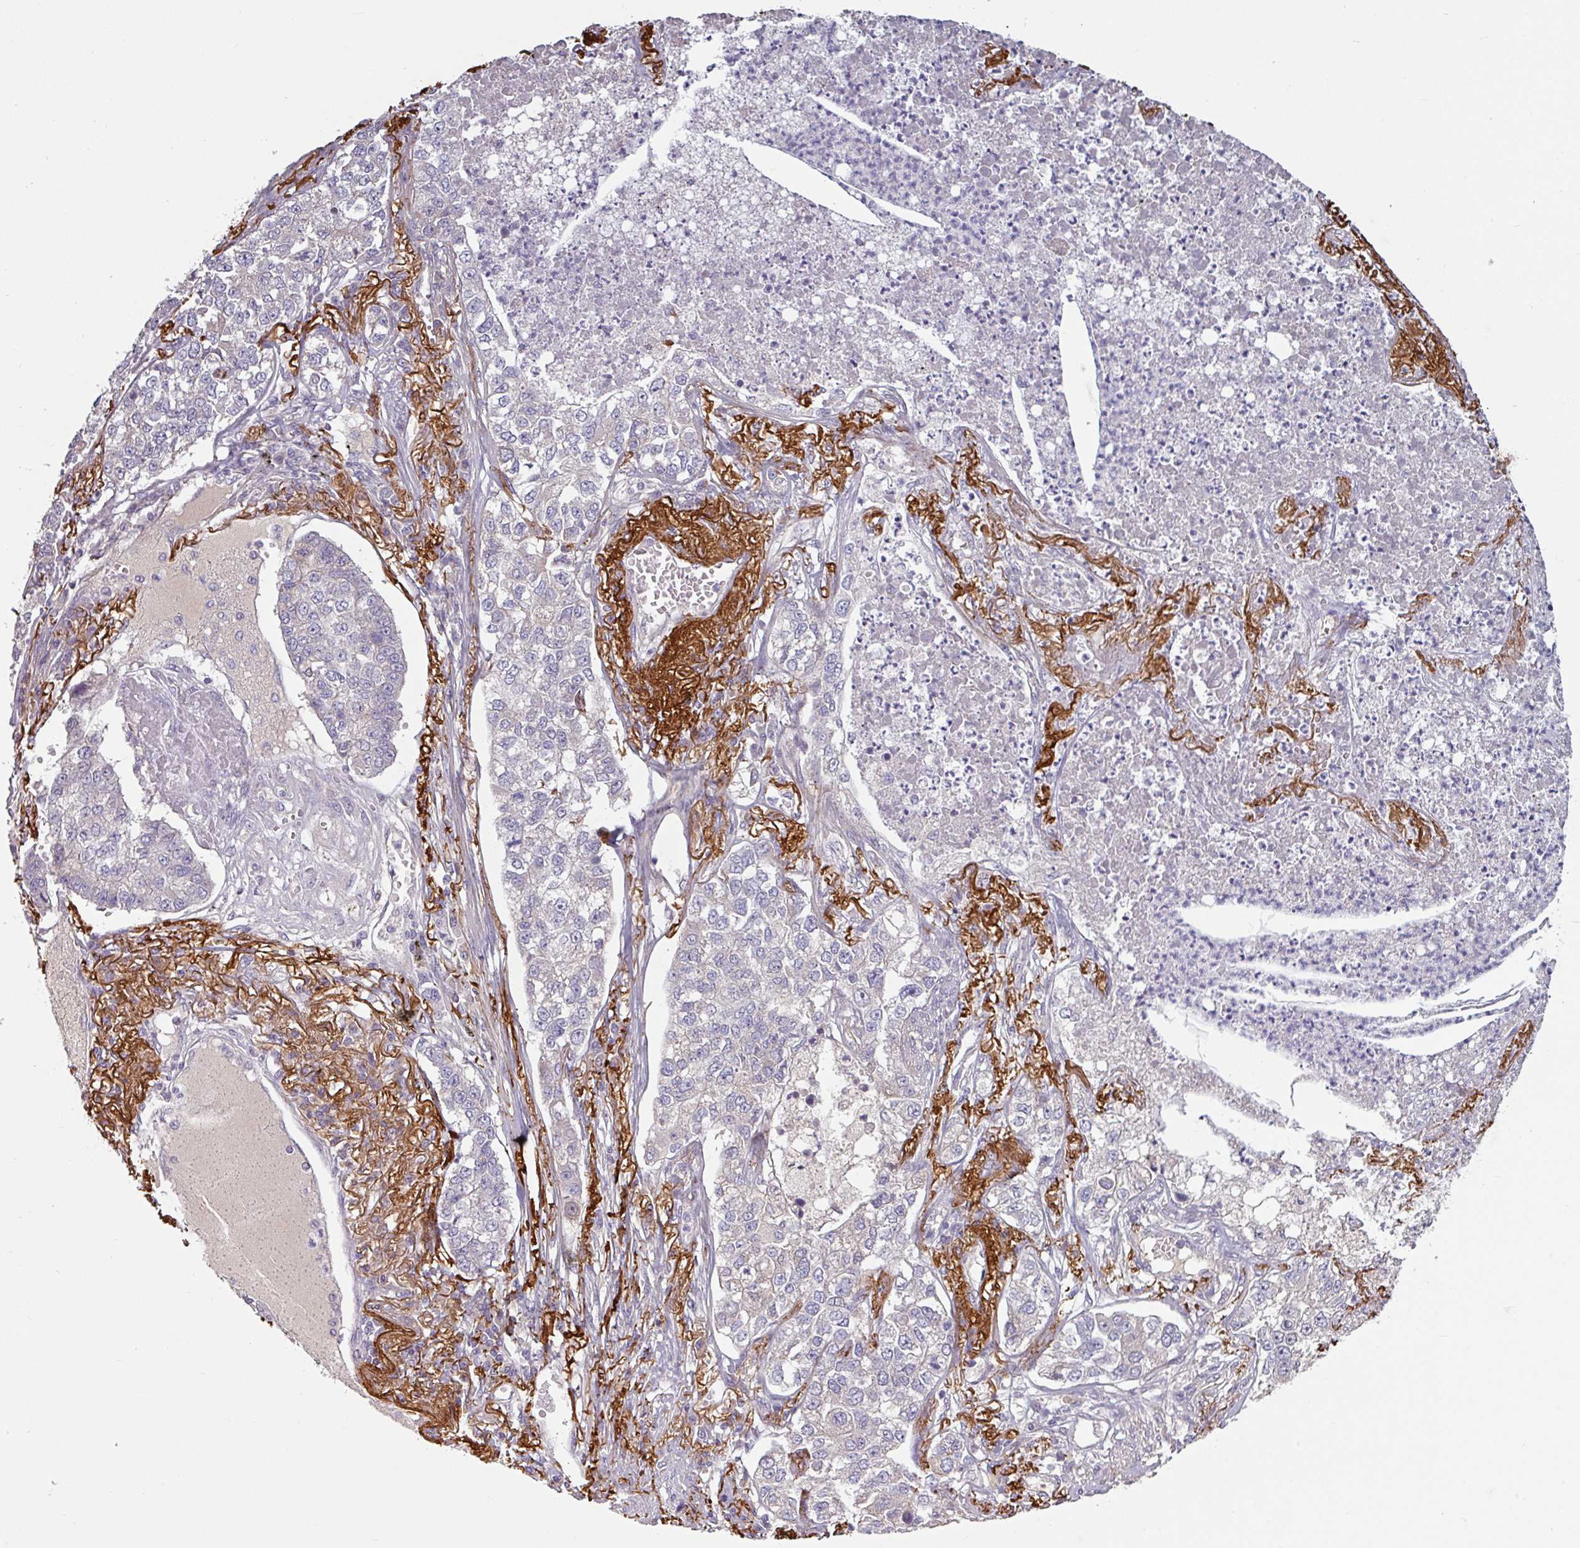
{"staining": {"intensity": "negative", "quantity": "none", "location": "none"}, "tissue": "lung cancer", "cell_type": "Tumor cells", "image_type": "cancer", "snomed": [{"axis": "morphology", "description": "Adenocarcinoma, NOS"}, {"axis": "topography", "description": "Lung"}], "caption": "DAB immunohistochemical staining of lung adenocarcinoma reveals no significant expression in tumor cells.", "gene": "MTMR14", "patient": {"sex": "male", "age": 49}}